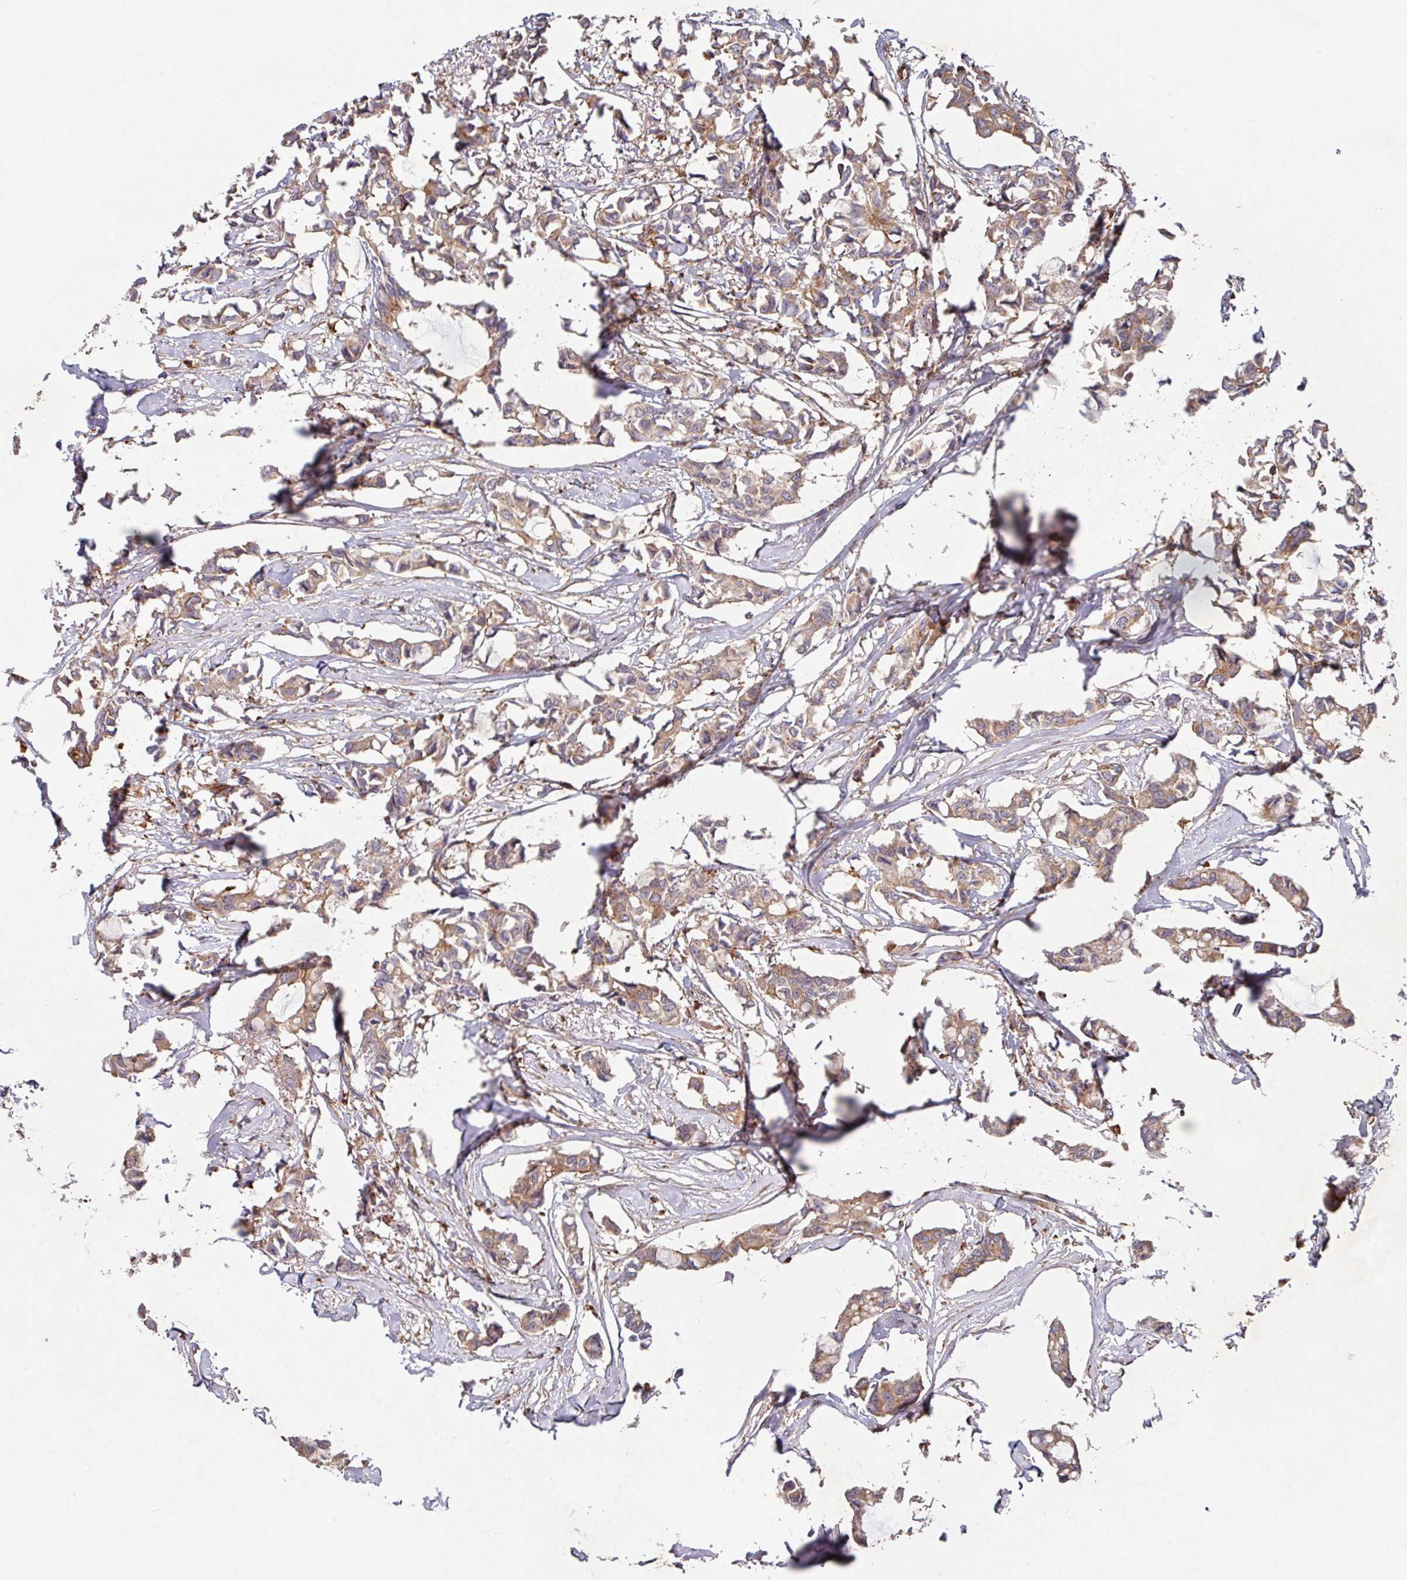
{"staining": {"intensity": "moderate", "quantity": ">75%", "location": "cytoplasmic/membranous"}, "tissue": "breast cancer", "cell_type": "Tumor cells", "image_type": "cancer", "snomed": [{"axis": "morphology", "description": "Duct carcinoma"}, {"axis": "topography", "description": "Breast"}], "caption": "The micrograph displays a brown stain indicating the presence of a protein in the cytoplasmic/membranous of tumor cells in breast cancer. The protein of interest is stained brown, and the nuclei are stained in blue (DAB IHC with brightfield microscopy, high magnification).", "gene": "TRIM14", "patient": {"sex": "female", "age": 73}}